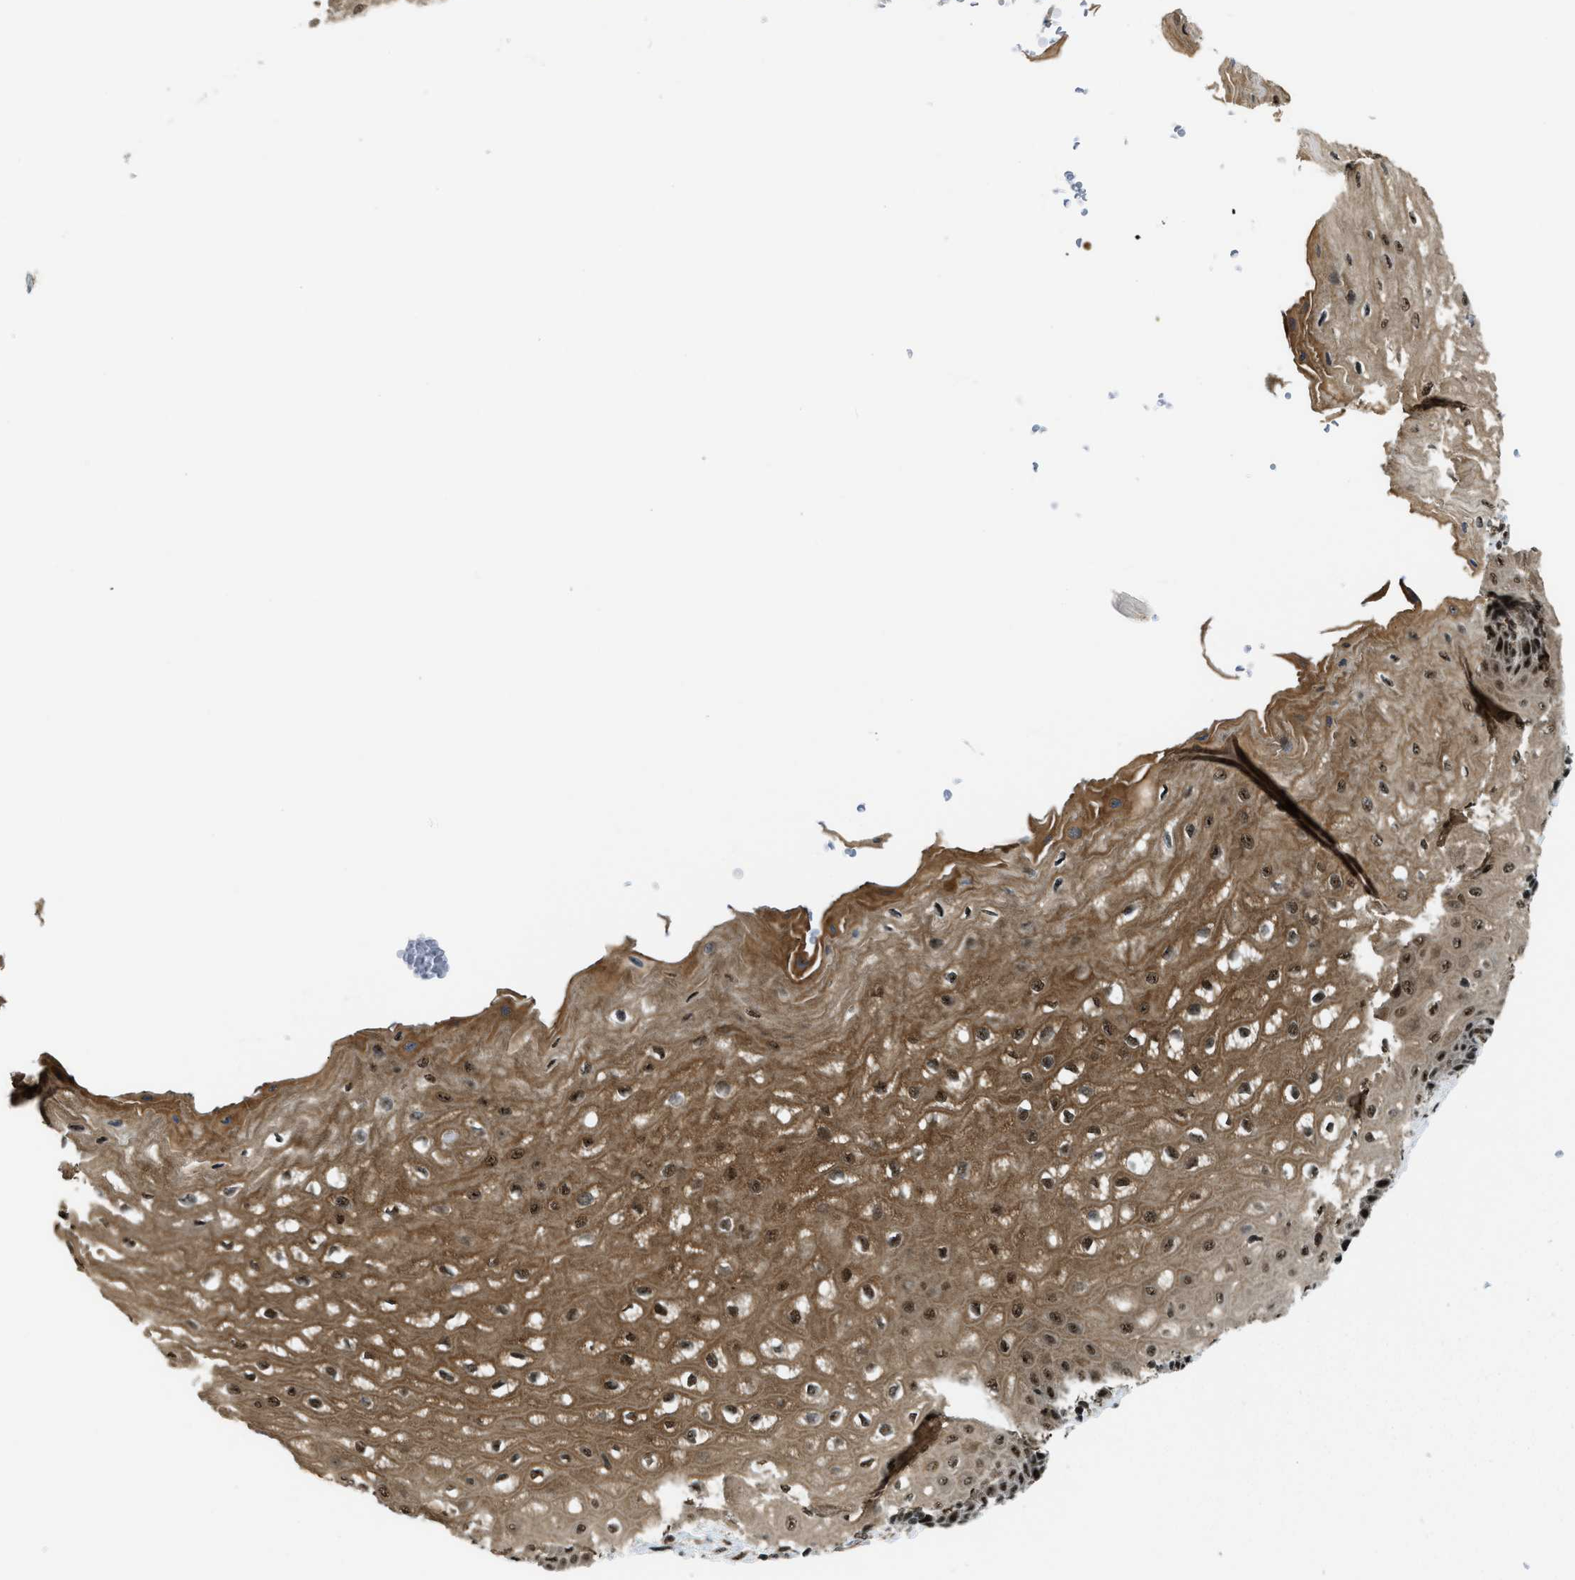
{"staining": {"intensity": "strong", "quantity": ">75%", "location": "cytoplasmic/membranous,nuclear"}, "tissue": "esophagus", "cell_type": "Squamous epithelial cells", "image_type": "normal", "snomed": [{"axis": "morphology", "description": "Normal tissue, NOS"}, {"axis": "topography", "description": "Esophagus"}], "caption": "Protein expression analysis of unremarkable esophagus reveals strong cytoplasmic/membranous,nuclear staining in approximately >75% of squamous epithelial cells. (DAB (3,3'-diaminobenzidine) = brown stain, brightfield microscopy at high magnification).", "gene": "E2F1", "patient": {"sex": "male", "age": 54}}